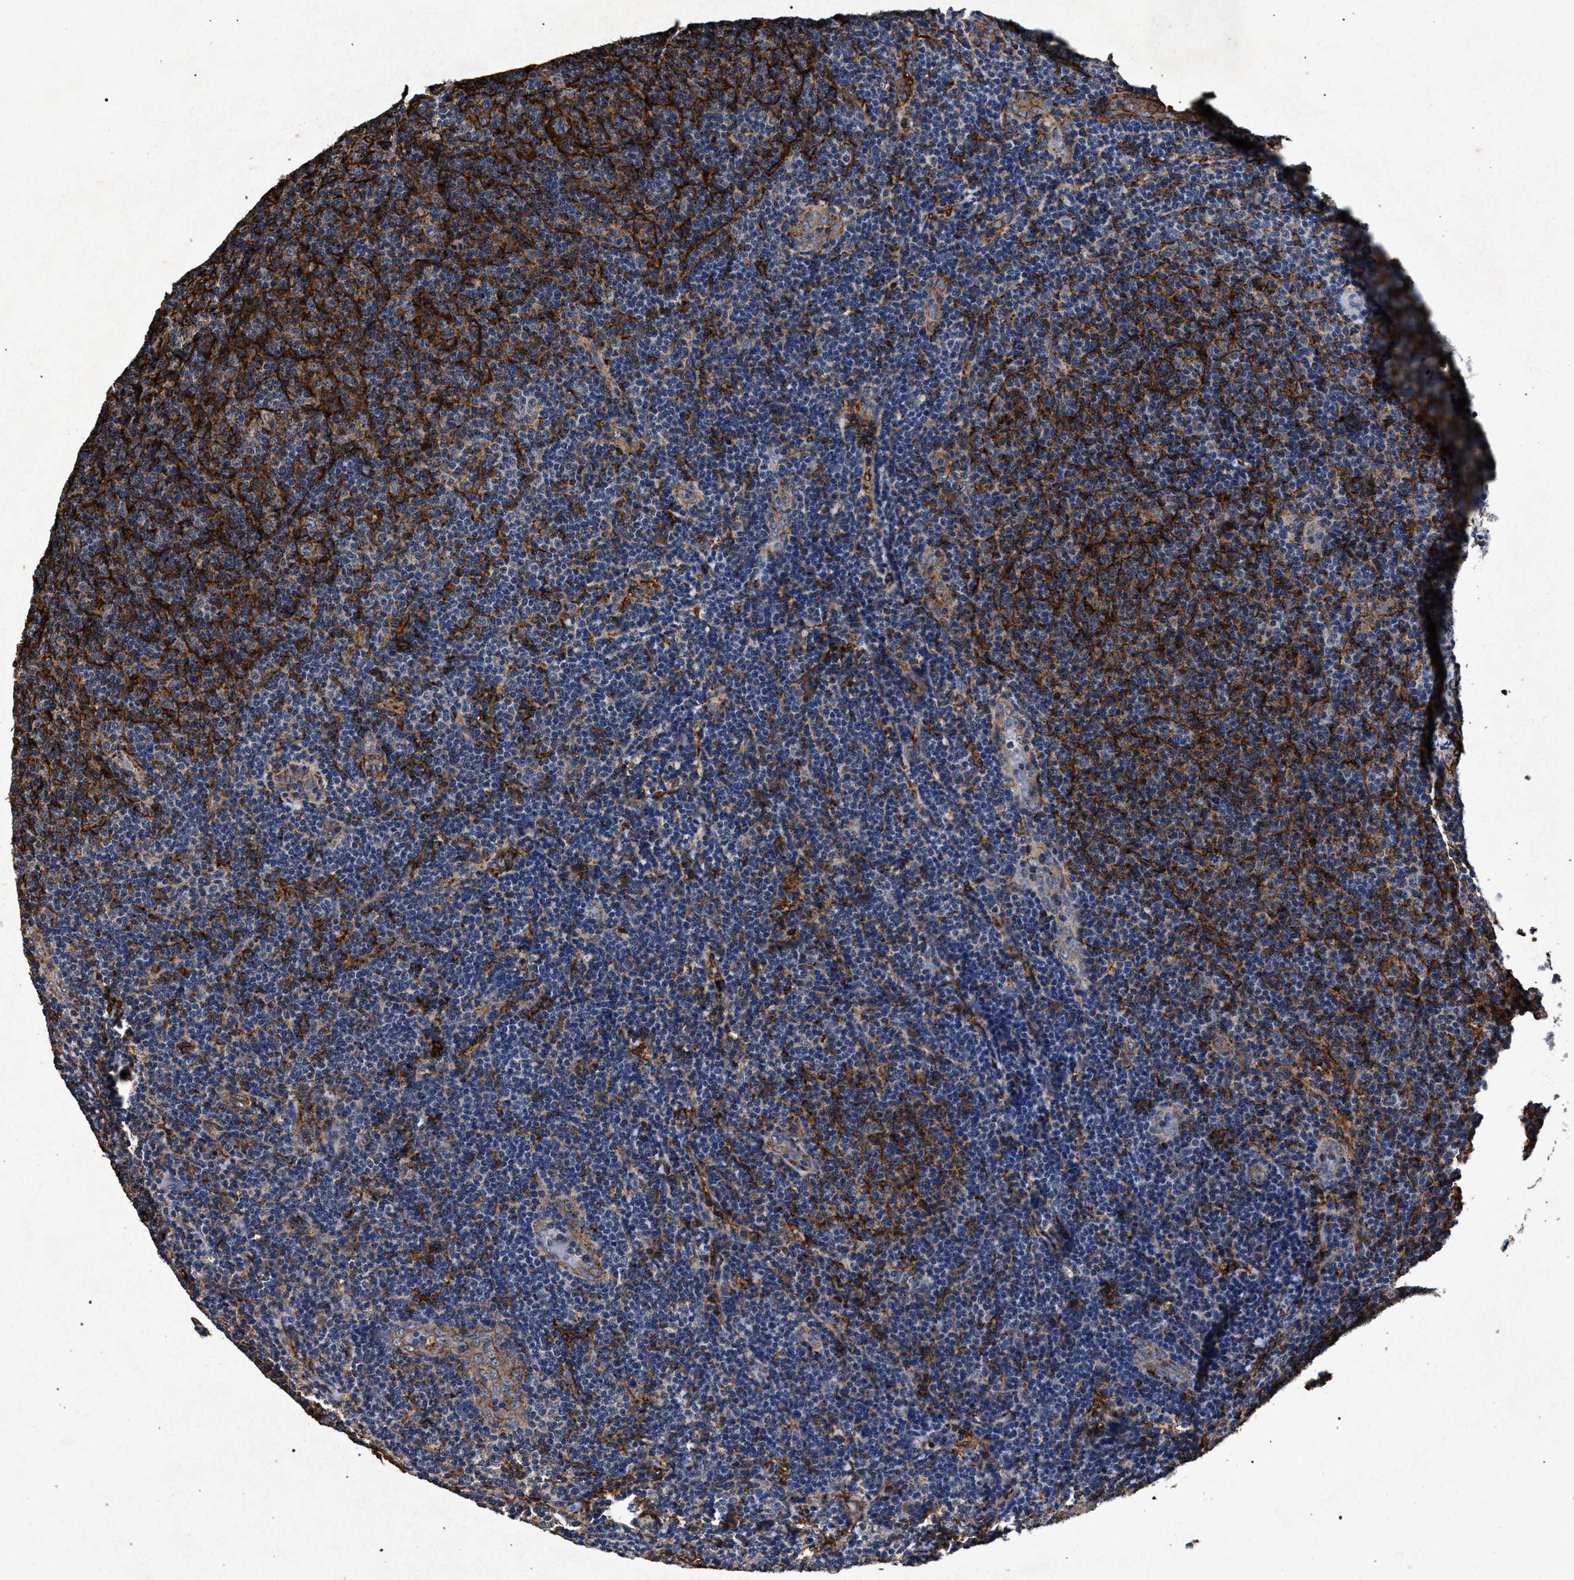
{"staining": {"intensity": "weak", "quantity": "25%-75%", "location": "cytoplasmic/membranous"}, "tissue": "lymphoma", "cell_type": "Tumor cells", "image_type": "cancer", "snomed": [{"axis": "morphology", "description": "Malignant lymphoma, non-Hodgkin's type, Low grade"}, {"axis": "topography", "description": "Lymph node"}], "caption": "A micrograph showing weak cytoplasmic/membranous staining in approximately 25%-75% of tumor cells in malignant lymphoma, non-Hodgkin's type (low-grade), as visualized by brown immunohistochemical staining.", "gene": "MARCKS", "patient": {"sex": "male", "age": 83}}